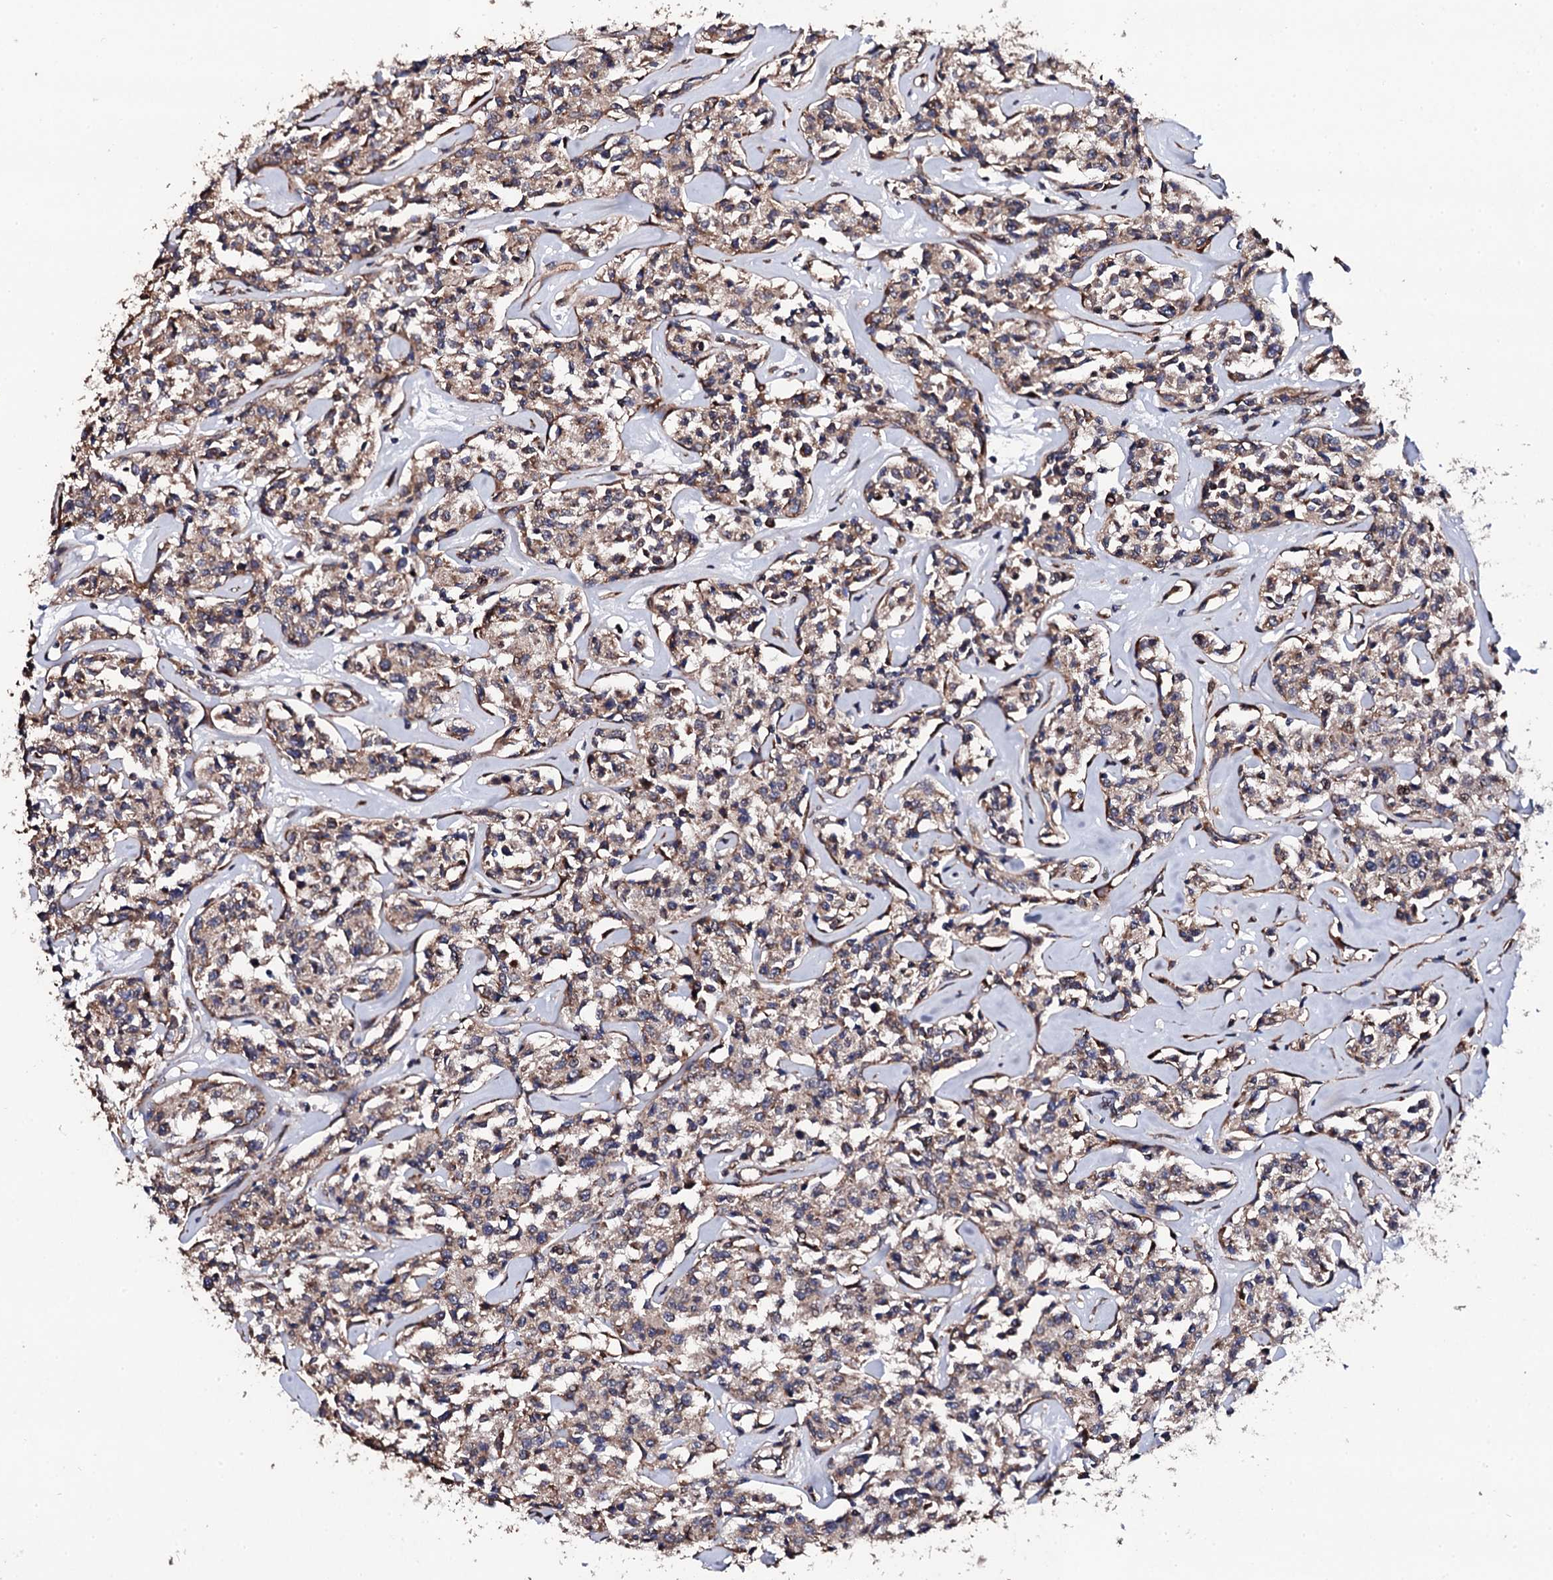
{"staining": {"intensity": "weak", "quantity": ">75%", "location": "cytoplasmic/membranous"}, "tissue": "lymphoma", "cell_type": "Tumor cells", "image_type": "cancer", "snomed": [{"axis": "morphology", "description": "Malignant lymphoma, non-Hodgkin's type, Low grade"}, {"axis": "topography", "description": "Small intestine"}], "caption": "Malignant lymphoma, non-Hodgkin's type (low-grade) stained with immunohistochemistry exhibits weak cytoplasmic/membranous staining in approximately >75% of tumor cells.", "gene": "LIPT2", "patient": {"sex": "female", "age": 59}}